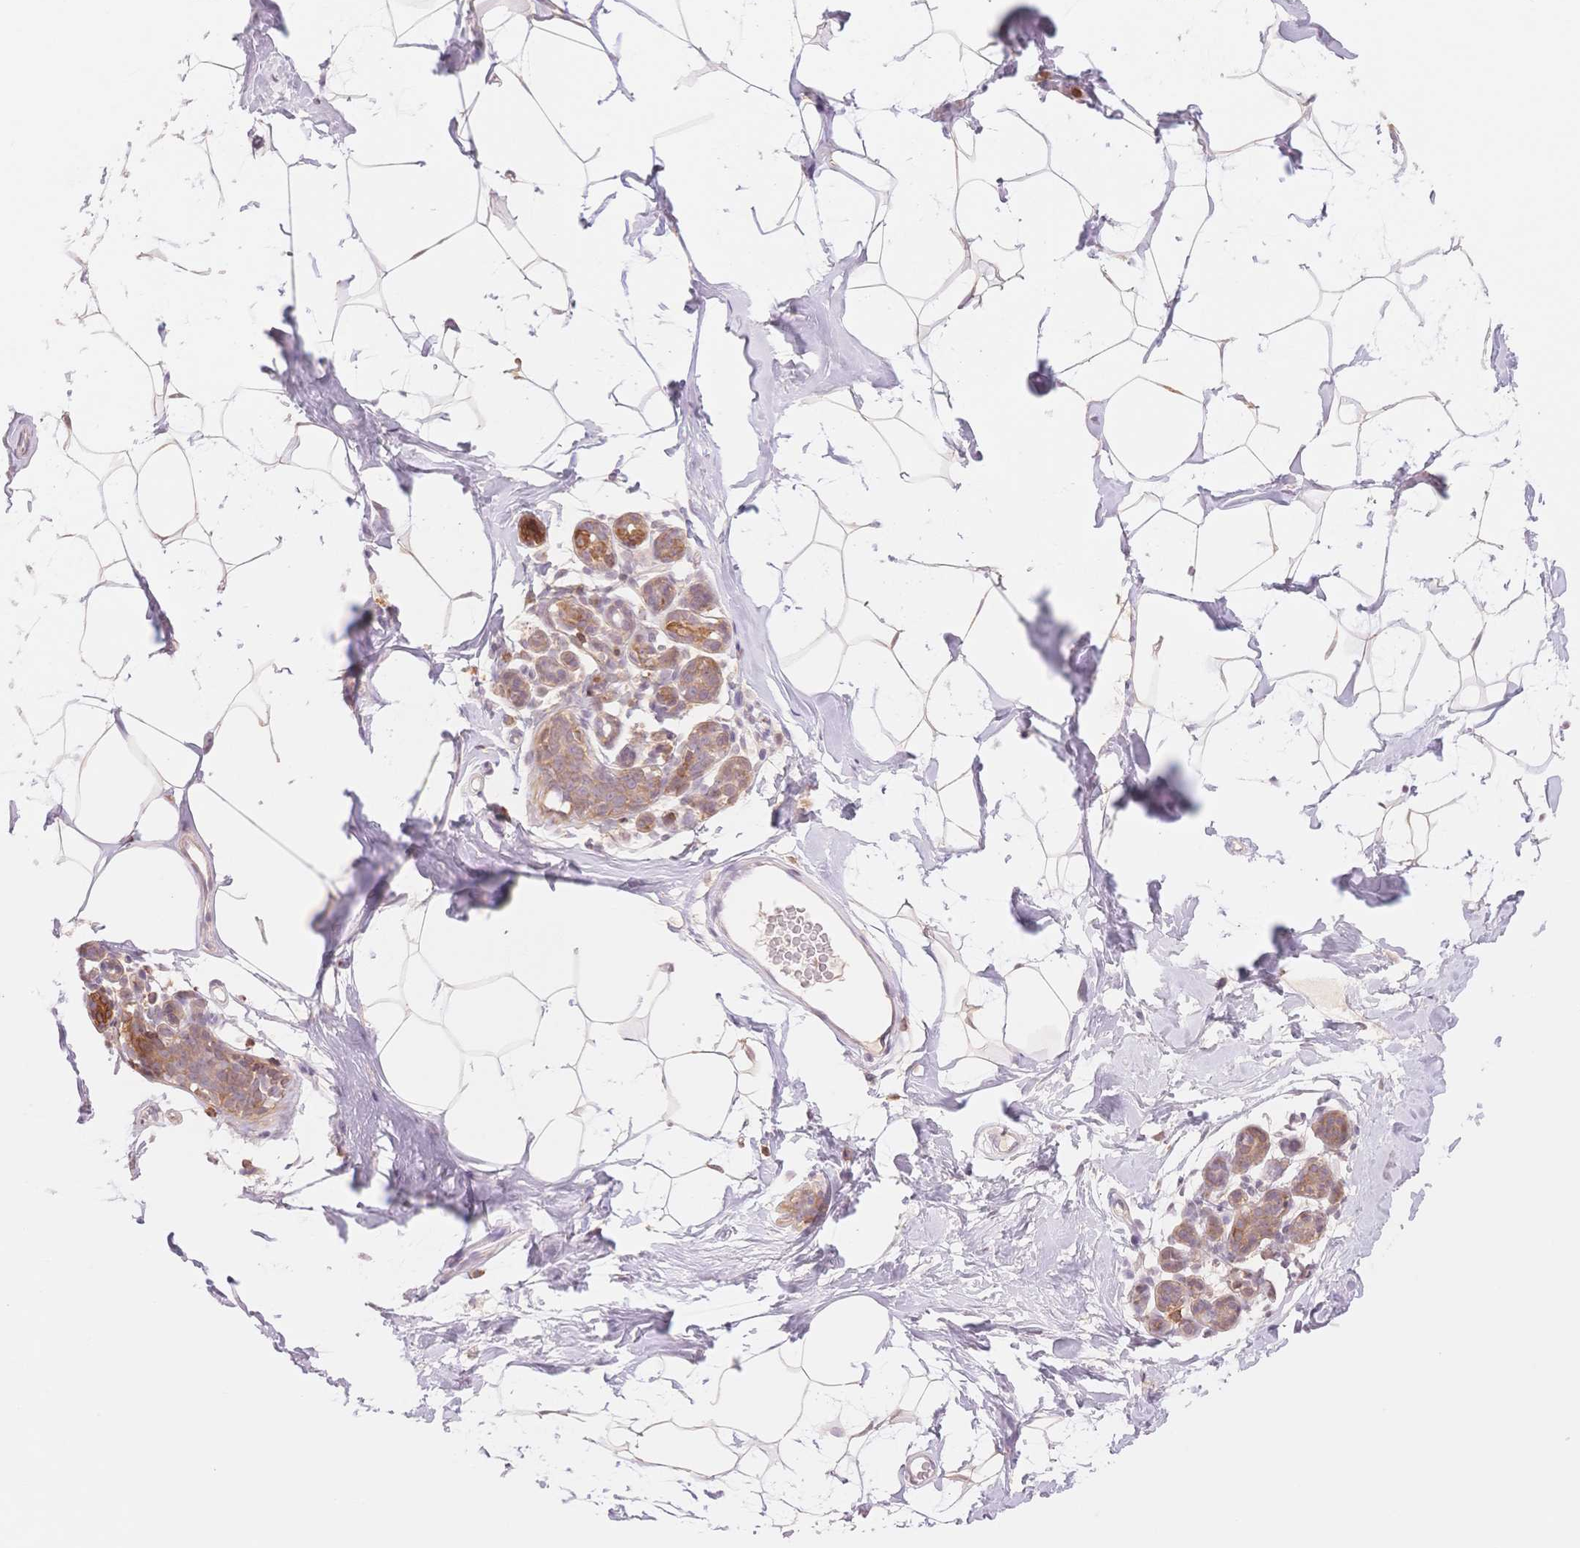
{"staining": {"intensity": "moderate", "quantity": "25%-75%", "location": "cytoplasmic/membranous"}, "tissue": "breast", "cell_type": "Adipocytes", "image_type": "normal", "snomed": [{"axis": "morphology", "description": "Normal tissue, NOS"}, {"axis": "topography", "description": "Breast"}], "caption": "Immunohistochemistry image of benign breast: breast stained using immunohistochemistry (IHC) demonstrates medium levels of moderate protein expression localized specifically in the cytoplasmic/membranous of adipocytes, appearing as a cytoplasmic/membranous brown color.", "gene": "STK39", "patient": {"sex": "female", "age": 32}}